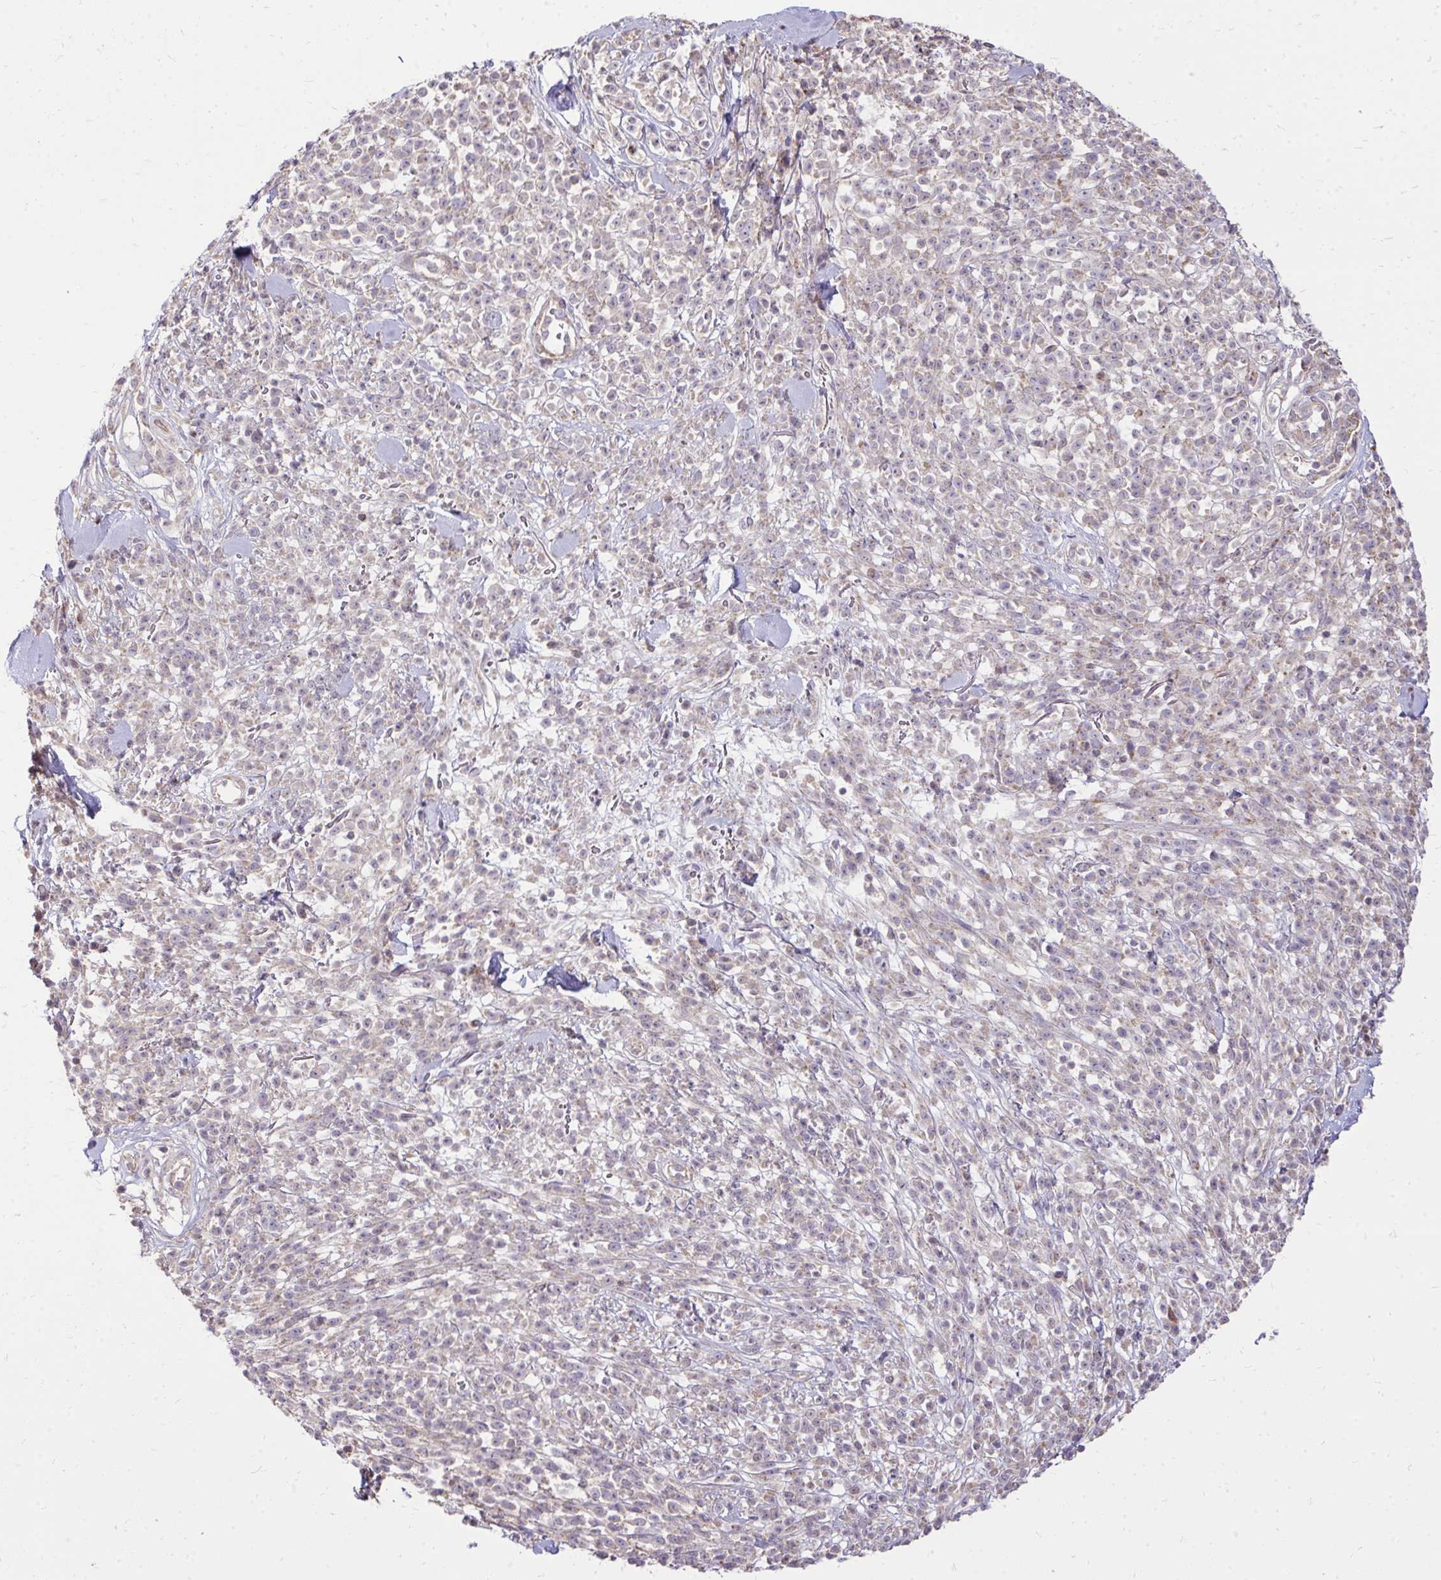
{"staining": {"intensity": "weak", "quantity": "<25%", "location": "cytoplasmic/membranous"}, "tissue": "melanoma", "cell_type": "Tumor cells", "image_type": "cancer", "snomed": [{"axis": "morphology", "description": "Malignant melanoma, NOS"}, {"axis": "topography", "description": "Skin"}, {"axis": "topography", "description": "Skin of trunk"}], "caption": "This image is of melanoma stained with immunohistochemistry (IHC) to label a protein in brown with the nuclei are counter-stained blue. There is no staining in tumor cells.", "gene": "SLC7A5", "patient": {"sex": "male", "age": 74}}